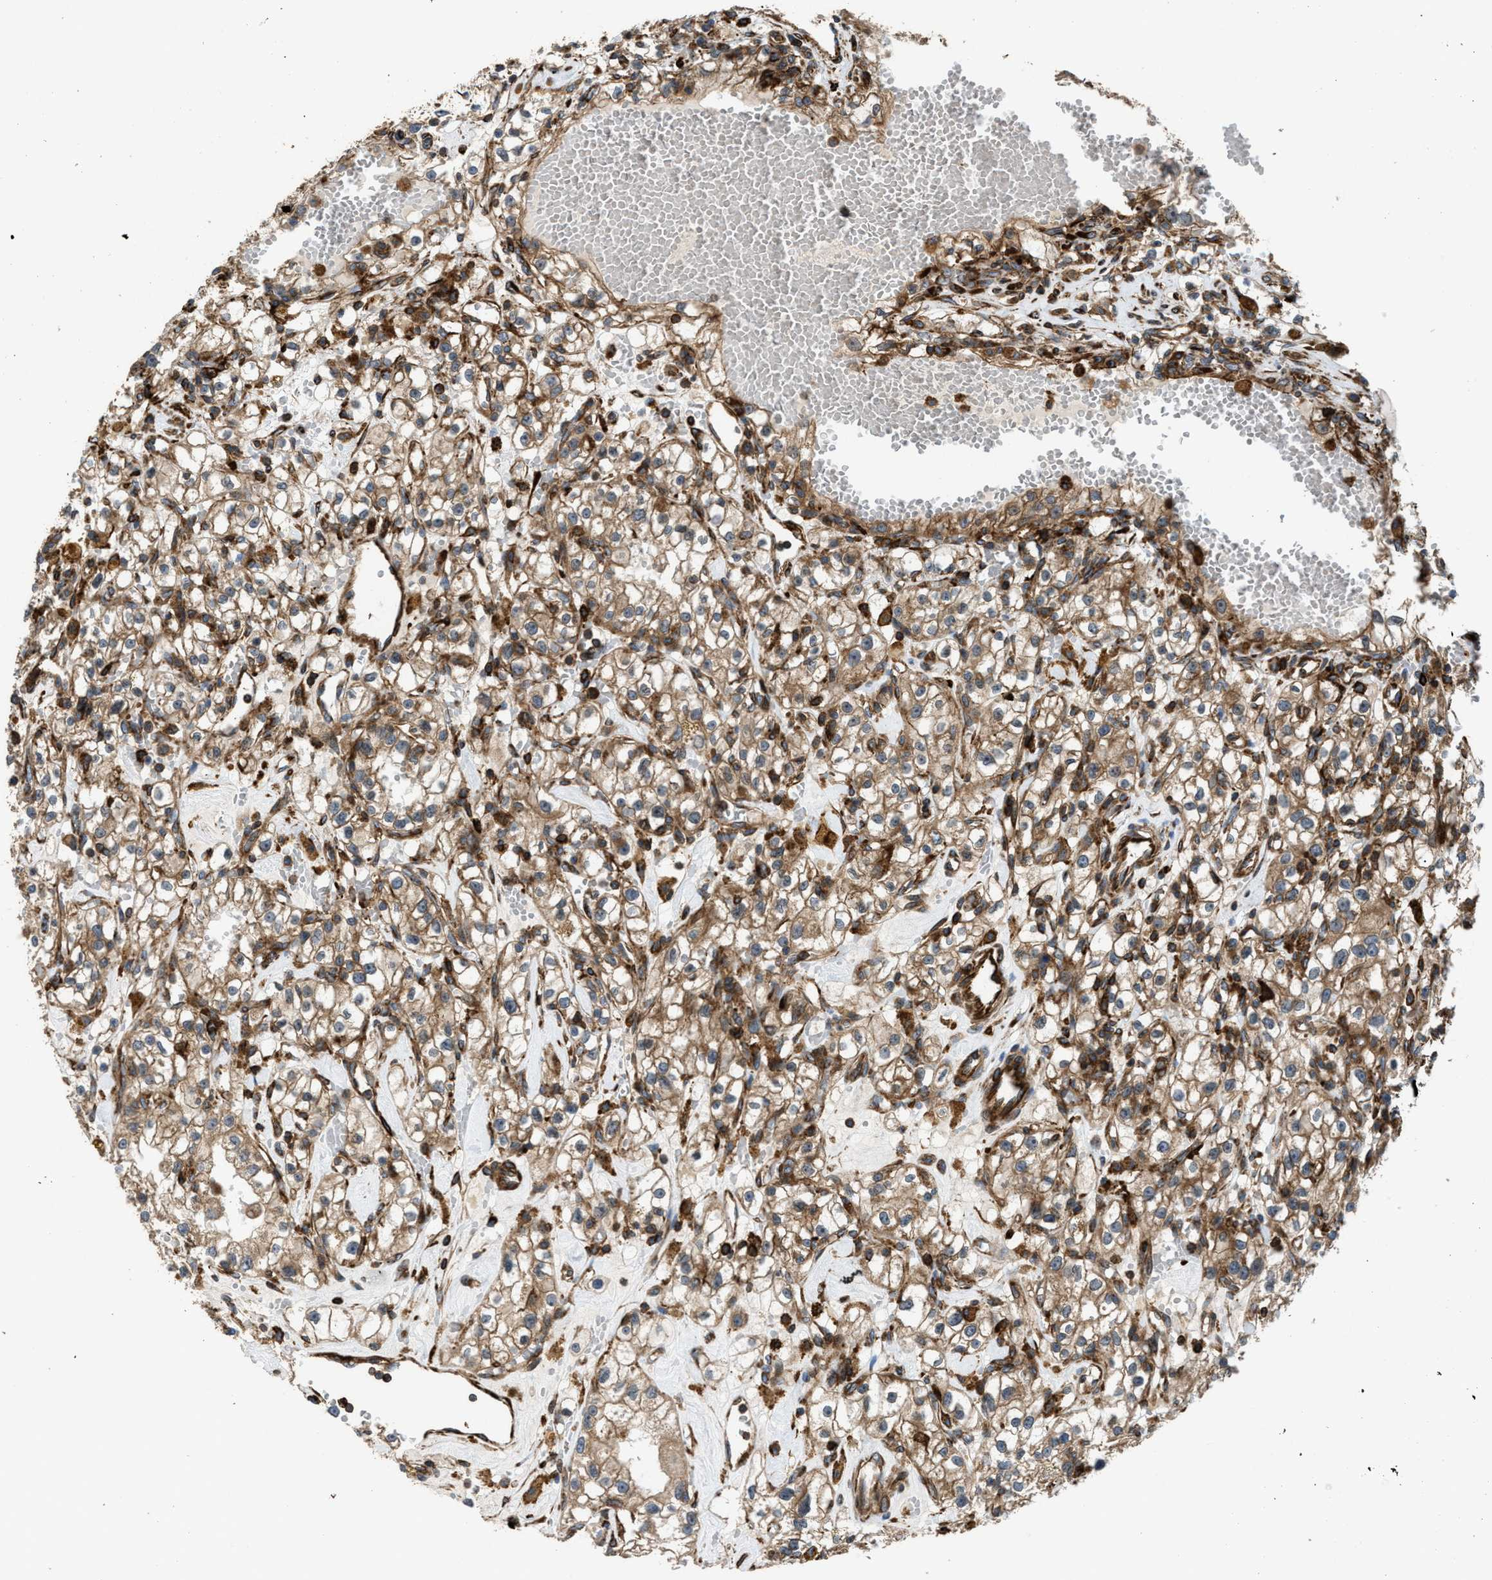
{"staining": {"intensity": "moderate", "quantity": ">75%", "location": "cytoplasmic/membranous"}, "tissue": "renal cancer", "cell_type": "Tumor cells", "image_type": "cancer", "snomed": [{"axis": "morphology", "description": "Adenocarcinoma, NOS"}, {"axis": "topography", "description": "Kidney"}], "caption": "The photomicrograph reveals immunohistochemical staining of renal adenocarcinoma. There is moderate cytoplasmic/membranous expression is identified in about >75% of tumor cells. Nuclei are stained in blue.", "gene": "EGLN1", "patient": {"sex": "male", "age": 56}}